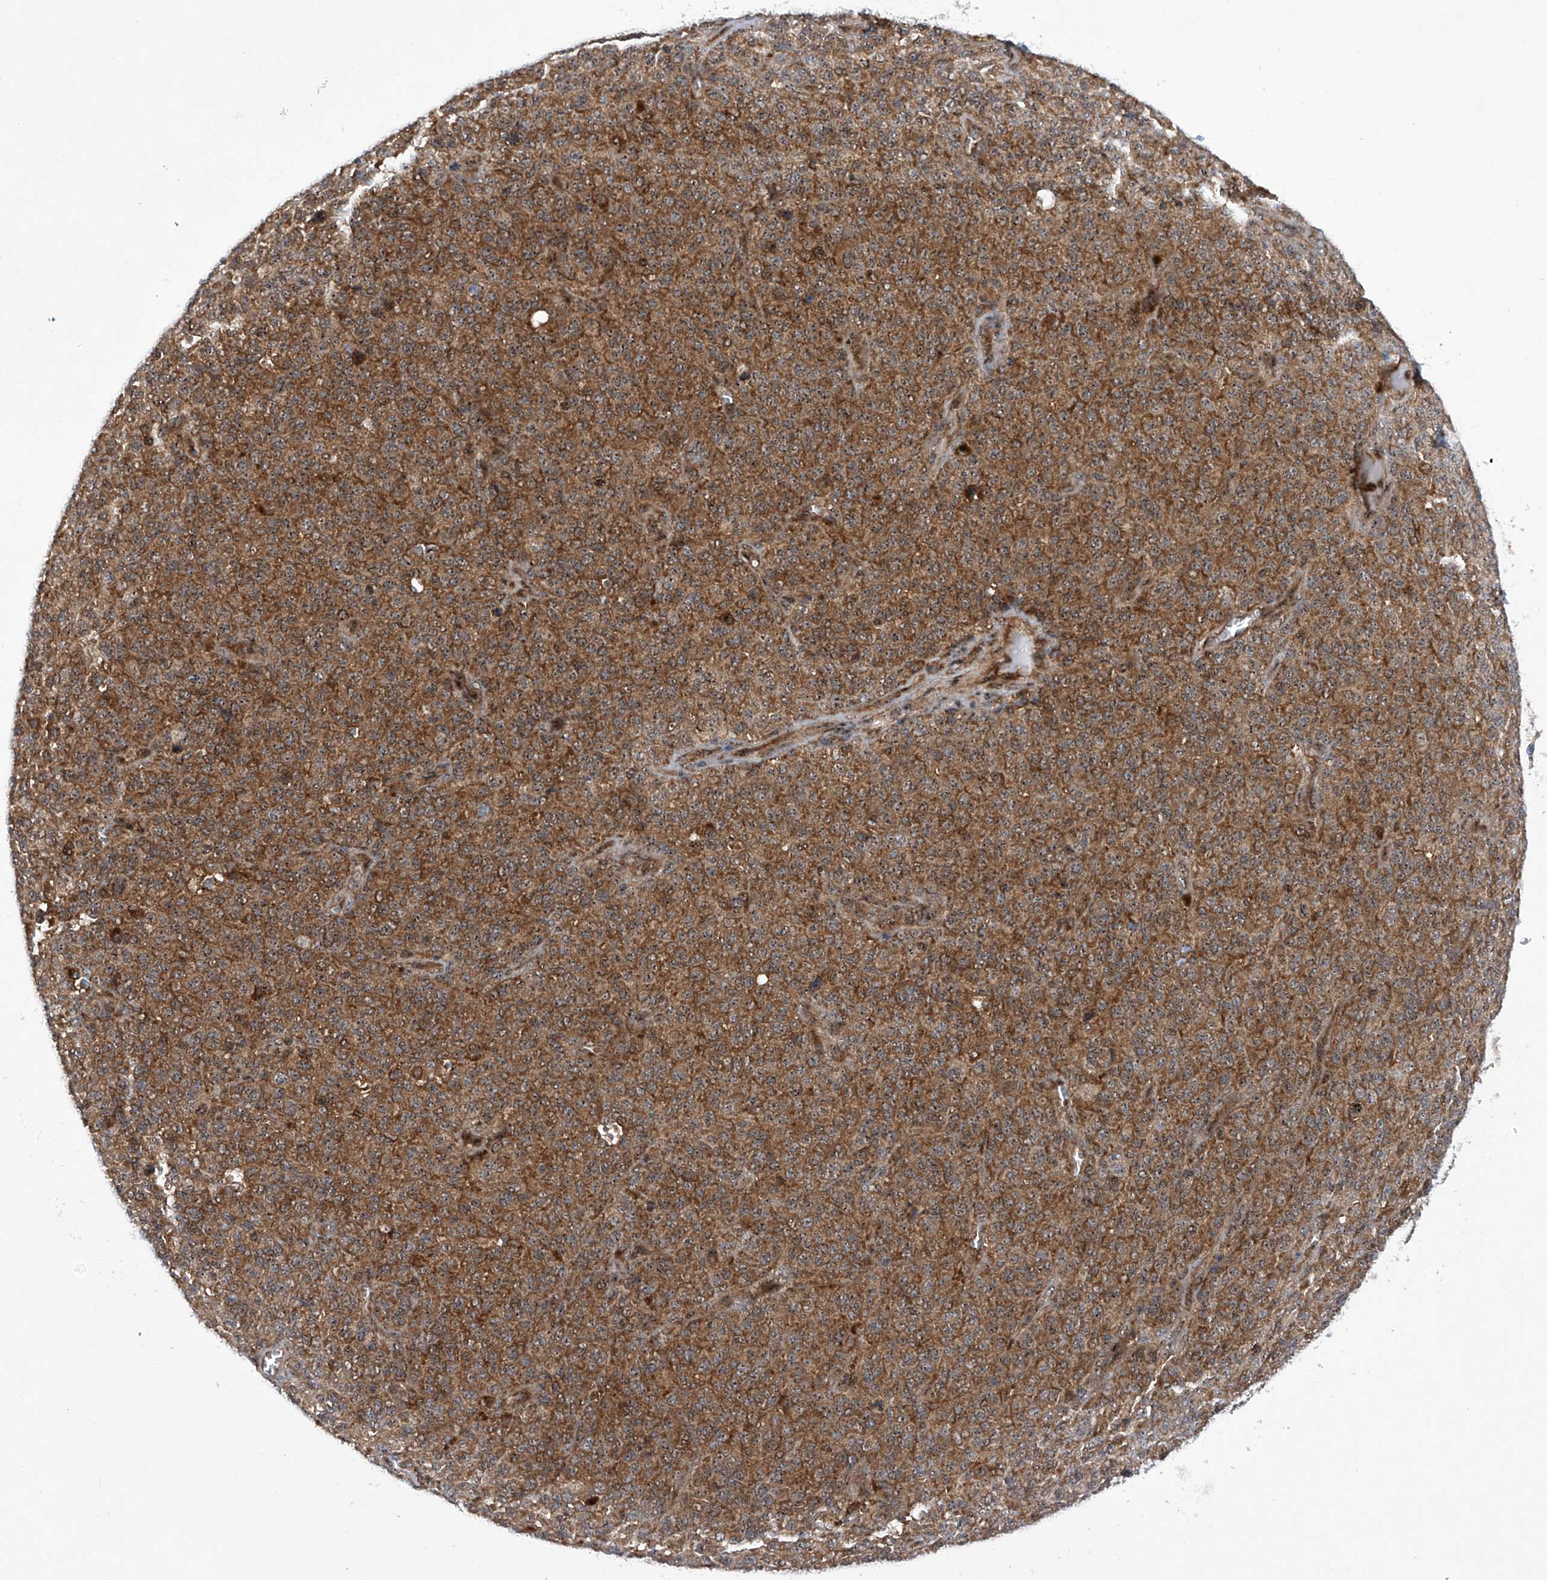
{"staining": {"intensity": "moderate", "quantity": ">75%", "location": "cytoplasmic/membranous"}, "tissue": "melanoma", "cell_type": "Tumor cells", "image_type": "cancer", "snomed": [{"axis": "morphology", "description": "Malignant melanoma, NOS"}, {"axis": "topography", "description": "Skin"}], "caption": "Melanoma stained with immunohistochemistry (IHC) demonstrates moderate cytoplasmic/membranous positivity in about >75% of tumor cells. (IHC, brightfield microscopy, high magnification).", "gene": "CISH", "patient": {"sex": "female", "age": 82}}